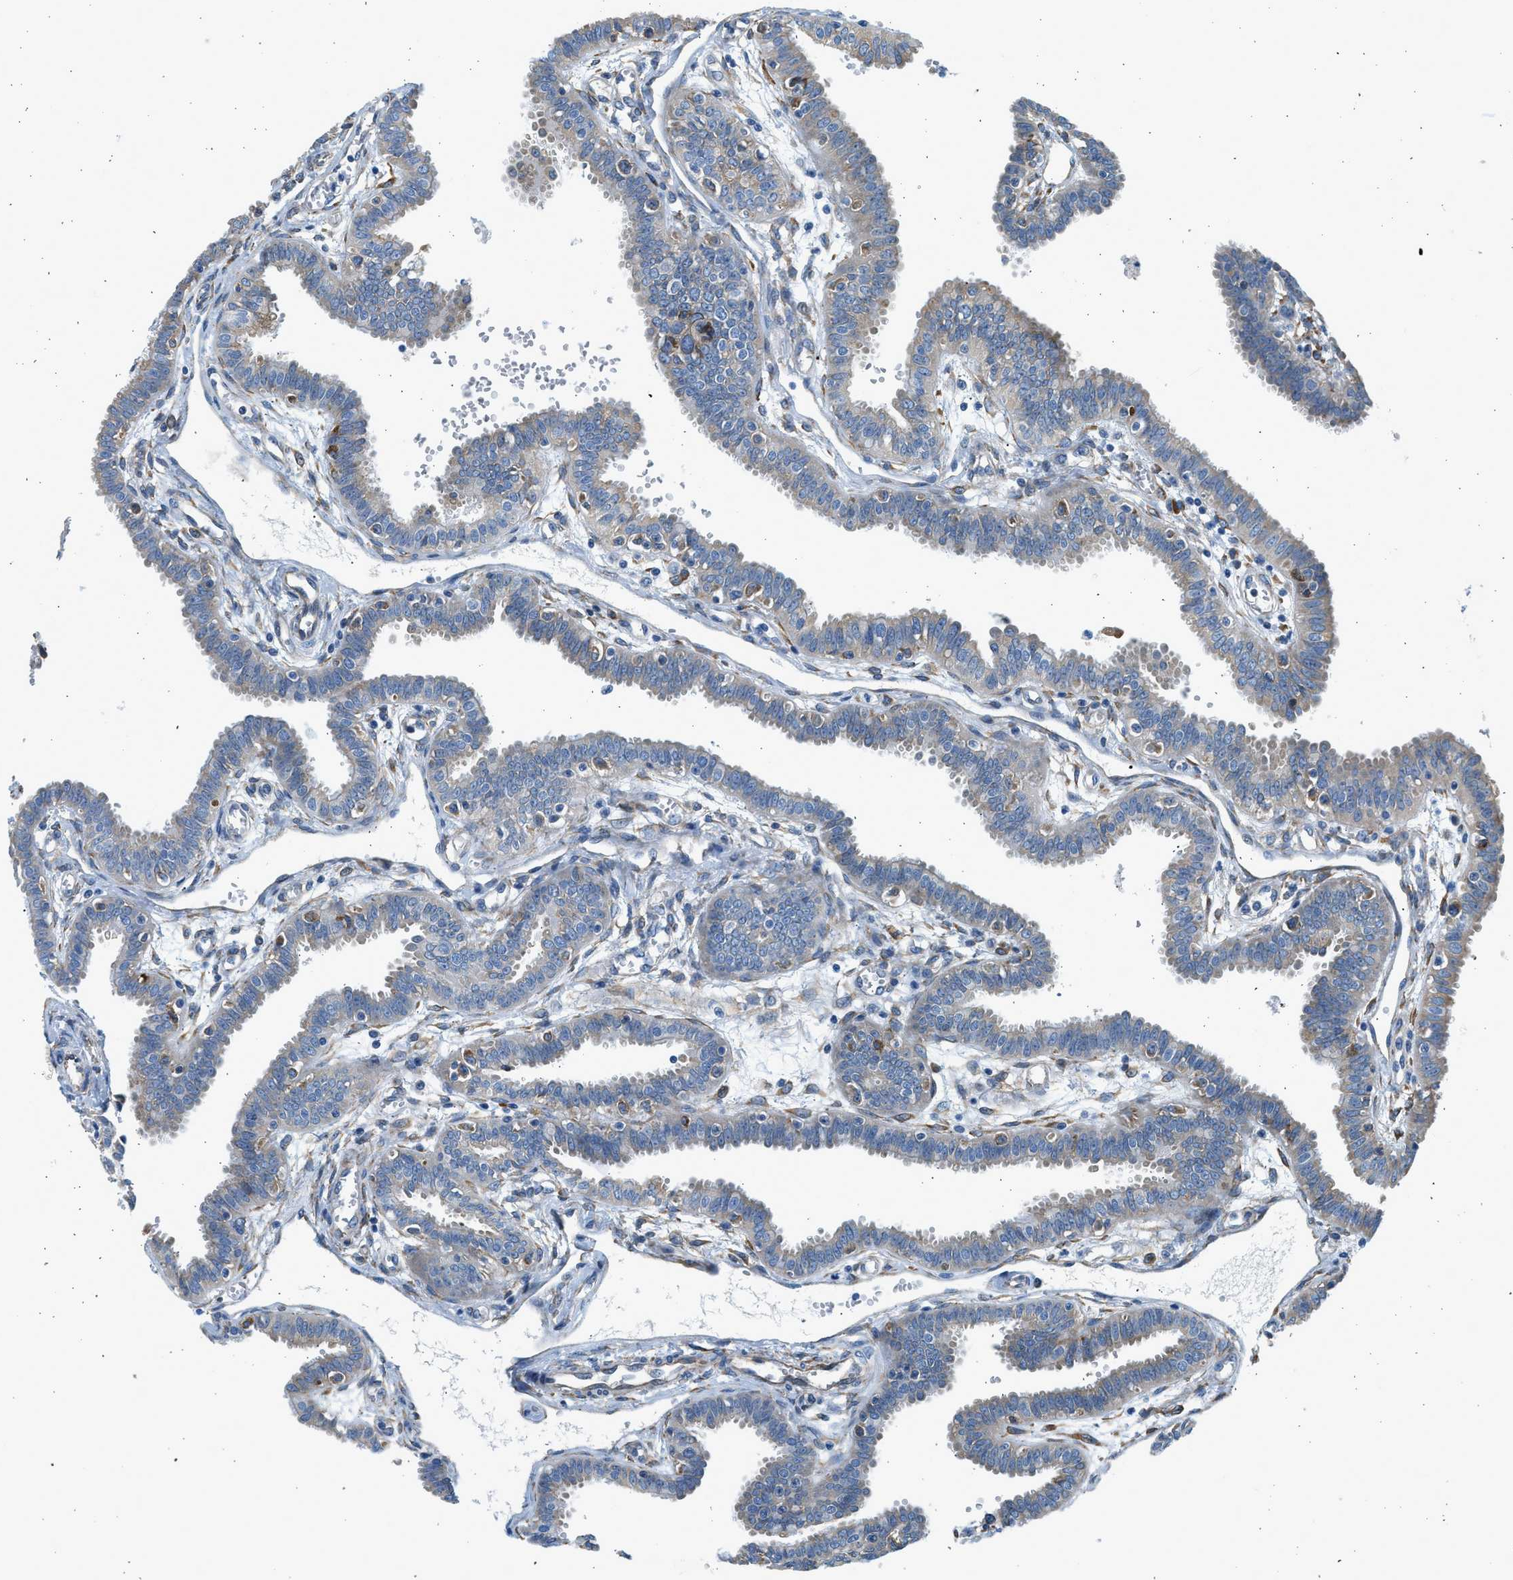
{"staining": {"intensity": "weak", "quantity": "<25%", "location": "cytoplasmic/membranous"}, "tissue": "fallopian tube", "cell_type": "Glandular cells", "image_type": "normal", "snomed": [{"axis": "morphology", "description": "Normal tissue, NOS"}, {"axis": "topography", "description": "Fallopian tube"}], "caption": "IHC micrograph of benign fallopian tube: human fallopian tube stained with DAB (3,3'-diaminobenzidine) exhibits no significant protein expression in glandular cells. (Immunohistochemistry, brightfield microscopy, high magnification).", "gene": "CNTN6", "patient": {"sex": "female", "age": 32}}